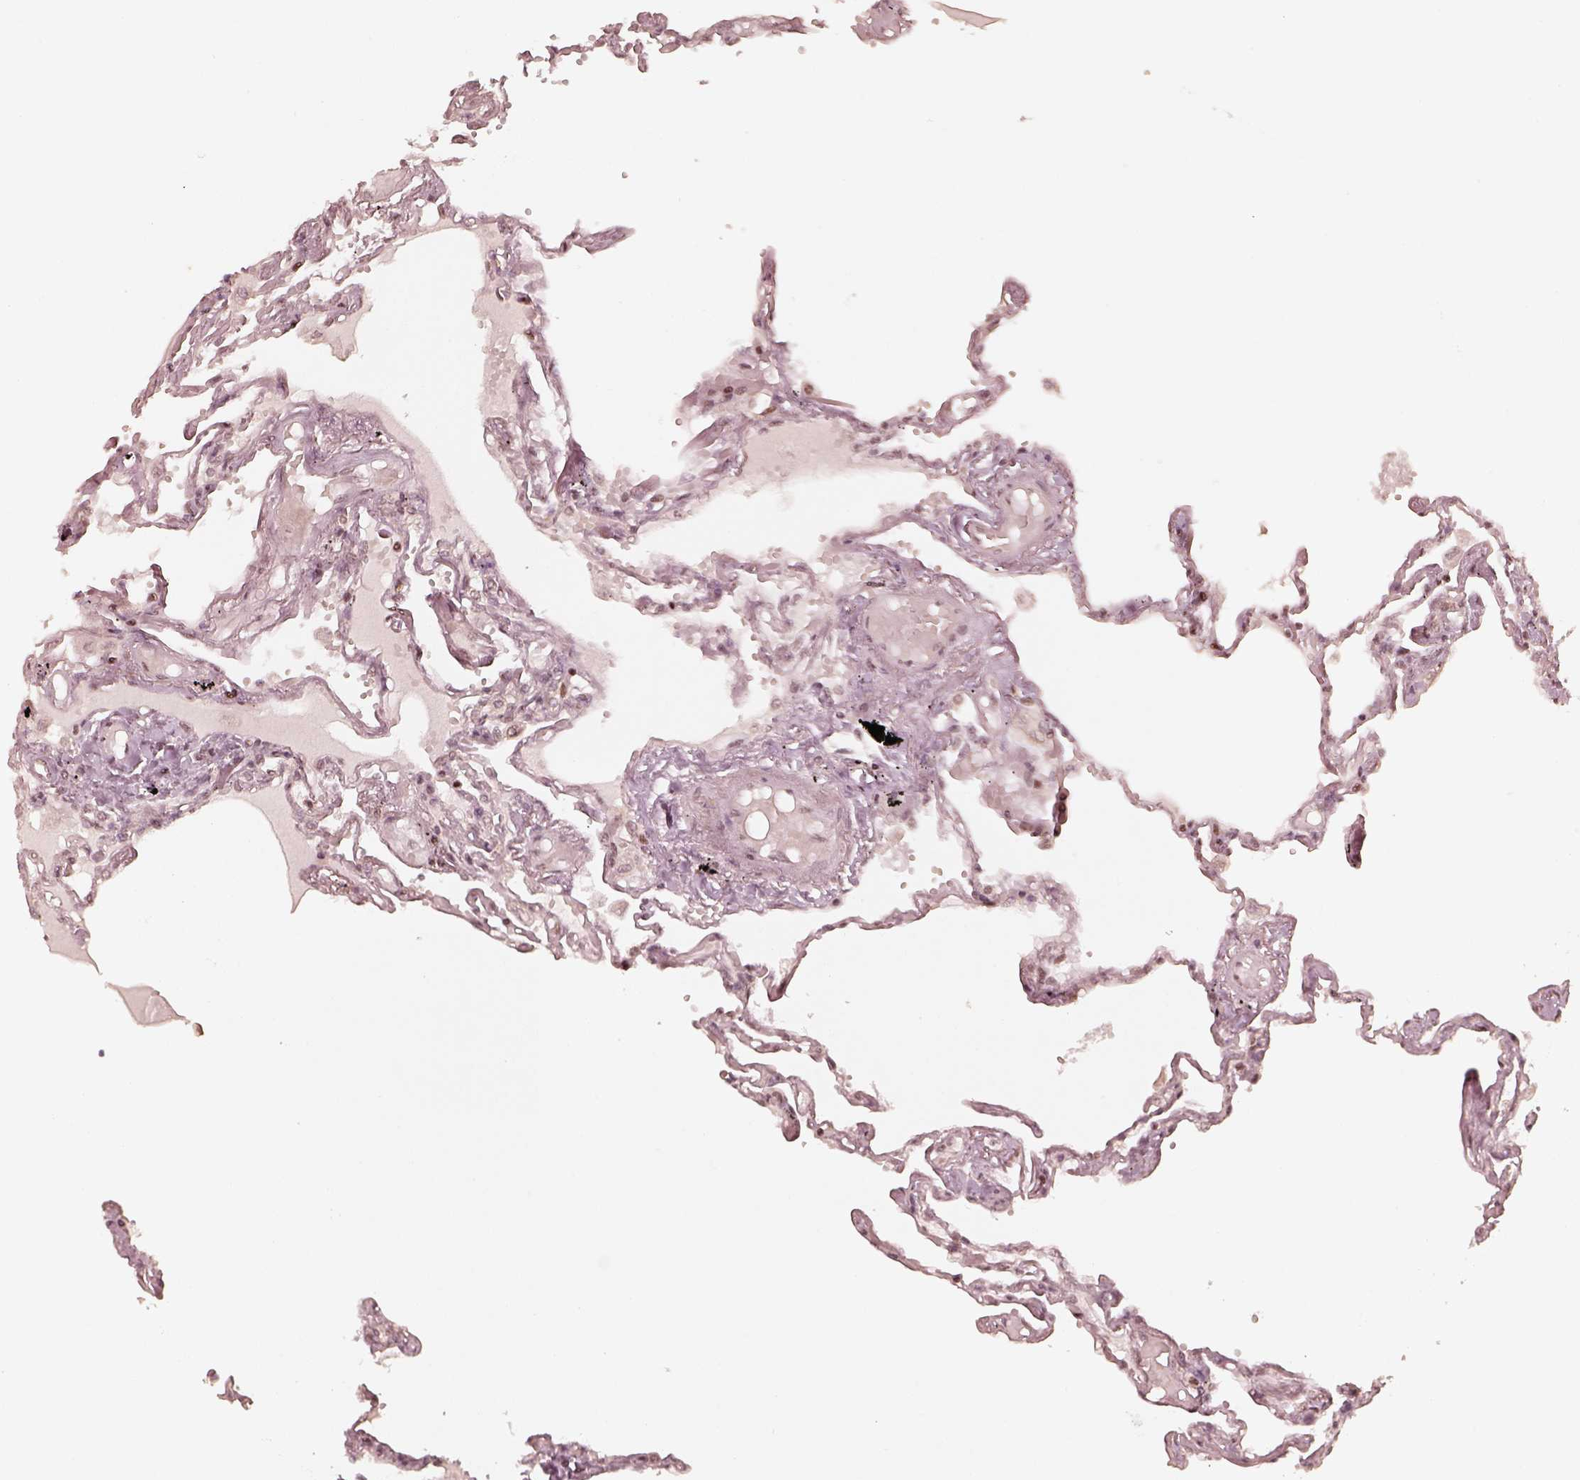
{"staining": {"intensity": "moderate", "quantity": "25%-75%", "location": "nuclear"}, "tissue": "lung", "cell_type": "Alveolar cells", "image_type": "normal", "snomed": [{"axis": "morphology", "description": "Normal tissue, NOS"}, {"axis": "morphology", "description": "Adenocarcinoma, NOS"}, {"axis": "topography", "description": "Cartilage tissue"}, {"axis": "topography", "description": "Lung"}], "caption": "Protein expression analysis of unremarkable human lung reveals moderate nuclear staining in about 25%-75% of alveolar cells. (DAB IHC, brown staining for protein, blue staining for nuclei).", "gene": "GMEB2", "patient": {"sex": "female", "age": 67}}